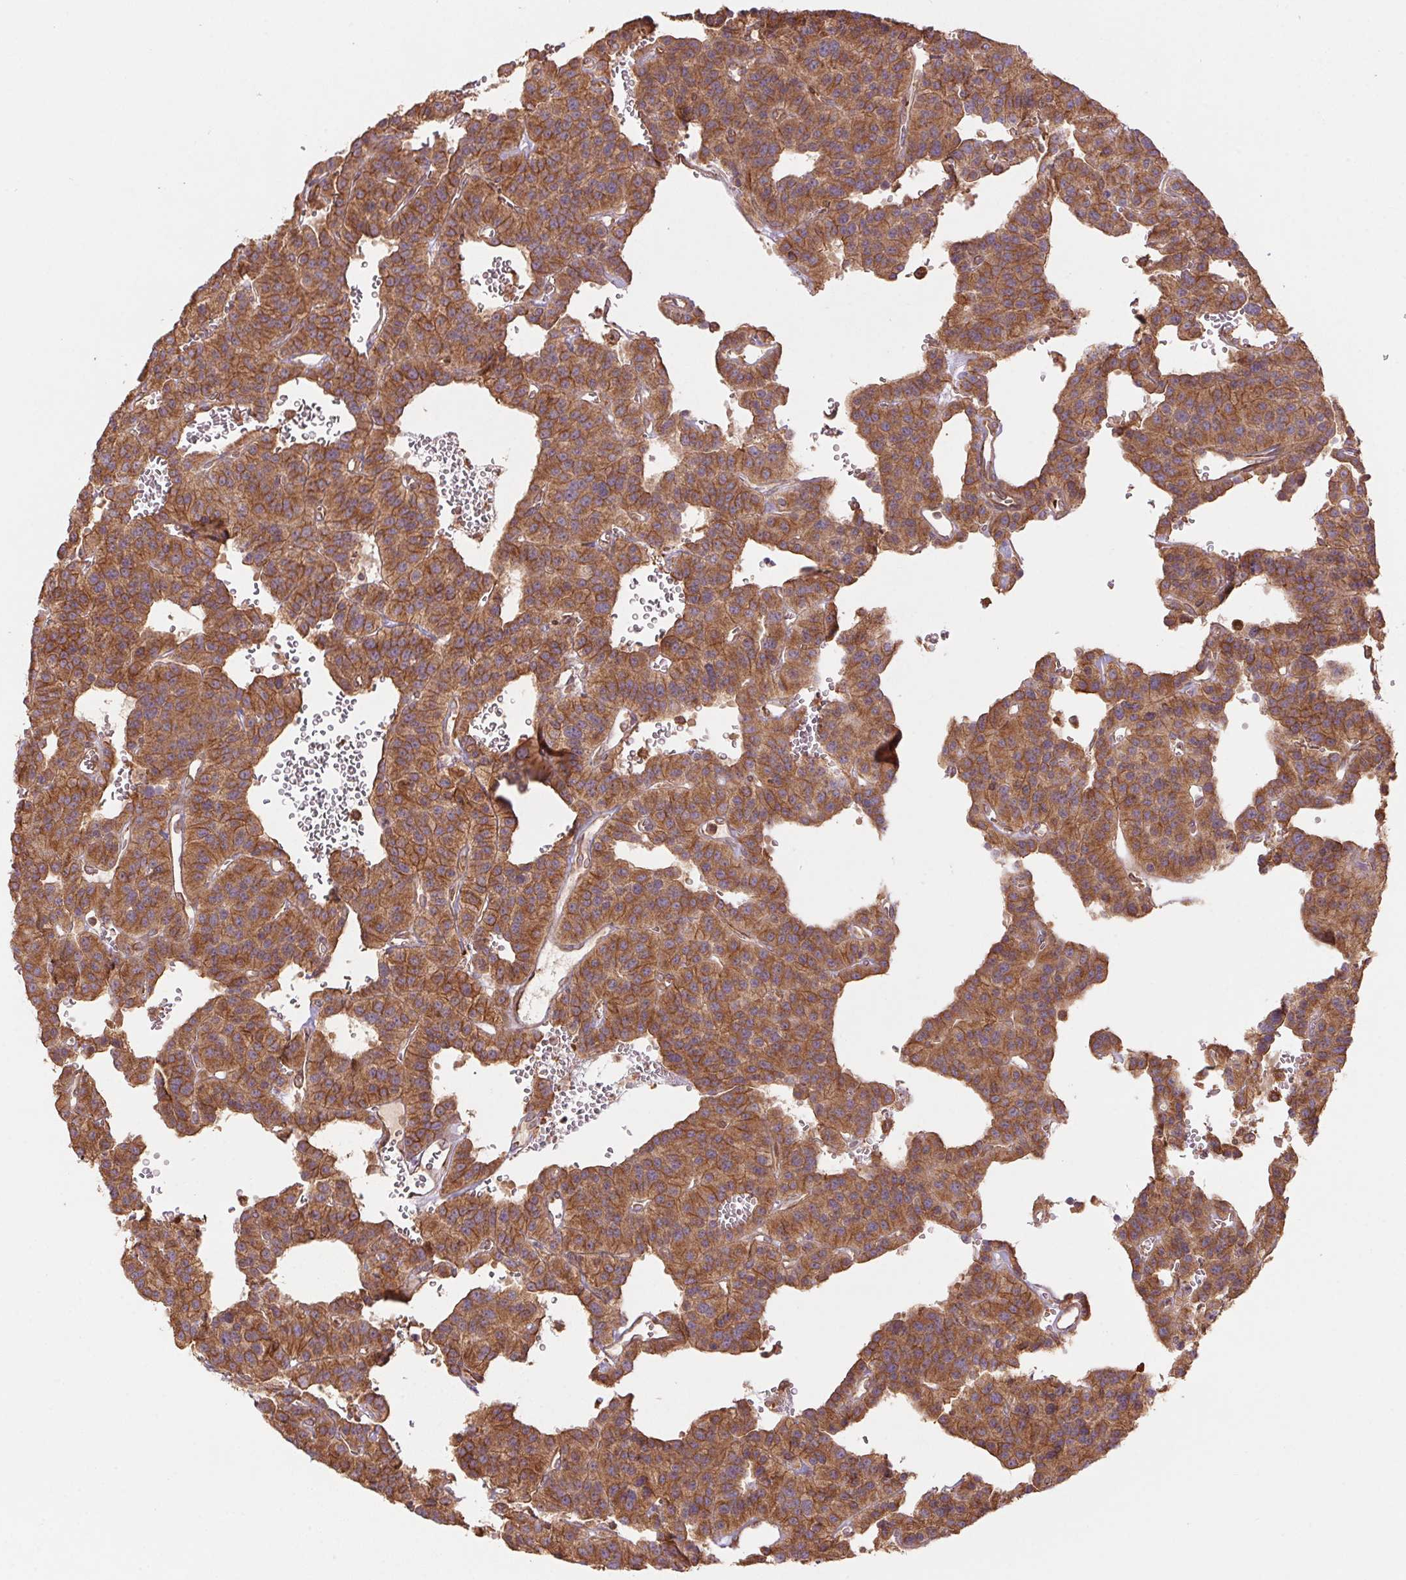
{"staining": {"intensity": "moderate", "quantity": ">75%", "location": "cytoplasmic/membranous"}, "tissue": "carcinoid", "cell_type": "Tumor cells", "image_type": "cancer", "snomed": [{"axis": "morphology", "description": "Carcinoid, malignant, NOS"}, {"axis": "topography", "description": "Lung"}], "caption": "About >75% of tumor cells in carcinoid (malignant) demonstrate moderate cytoplasmic/membranous protein expression as visualized by brown immunohistochemical staining.", "gene": "TUBA3D", "patient": {"sex": "female", "age": 71}}